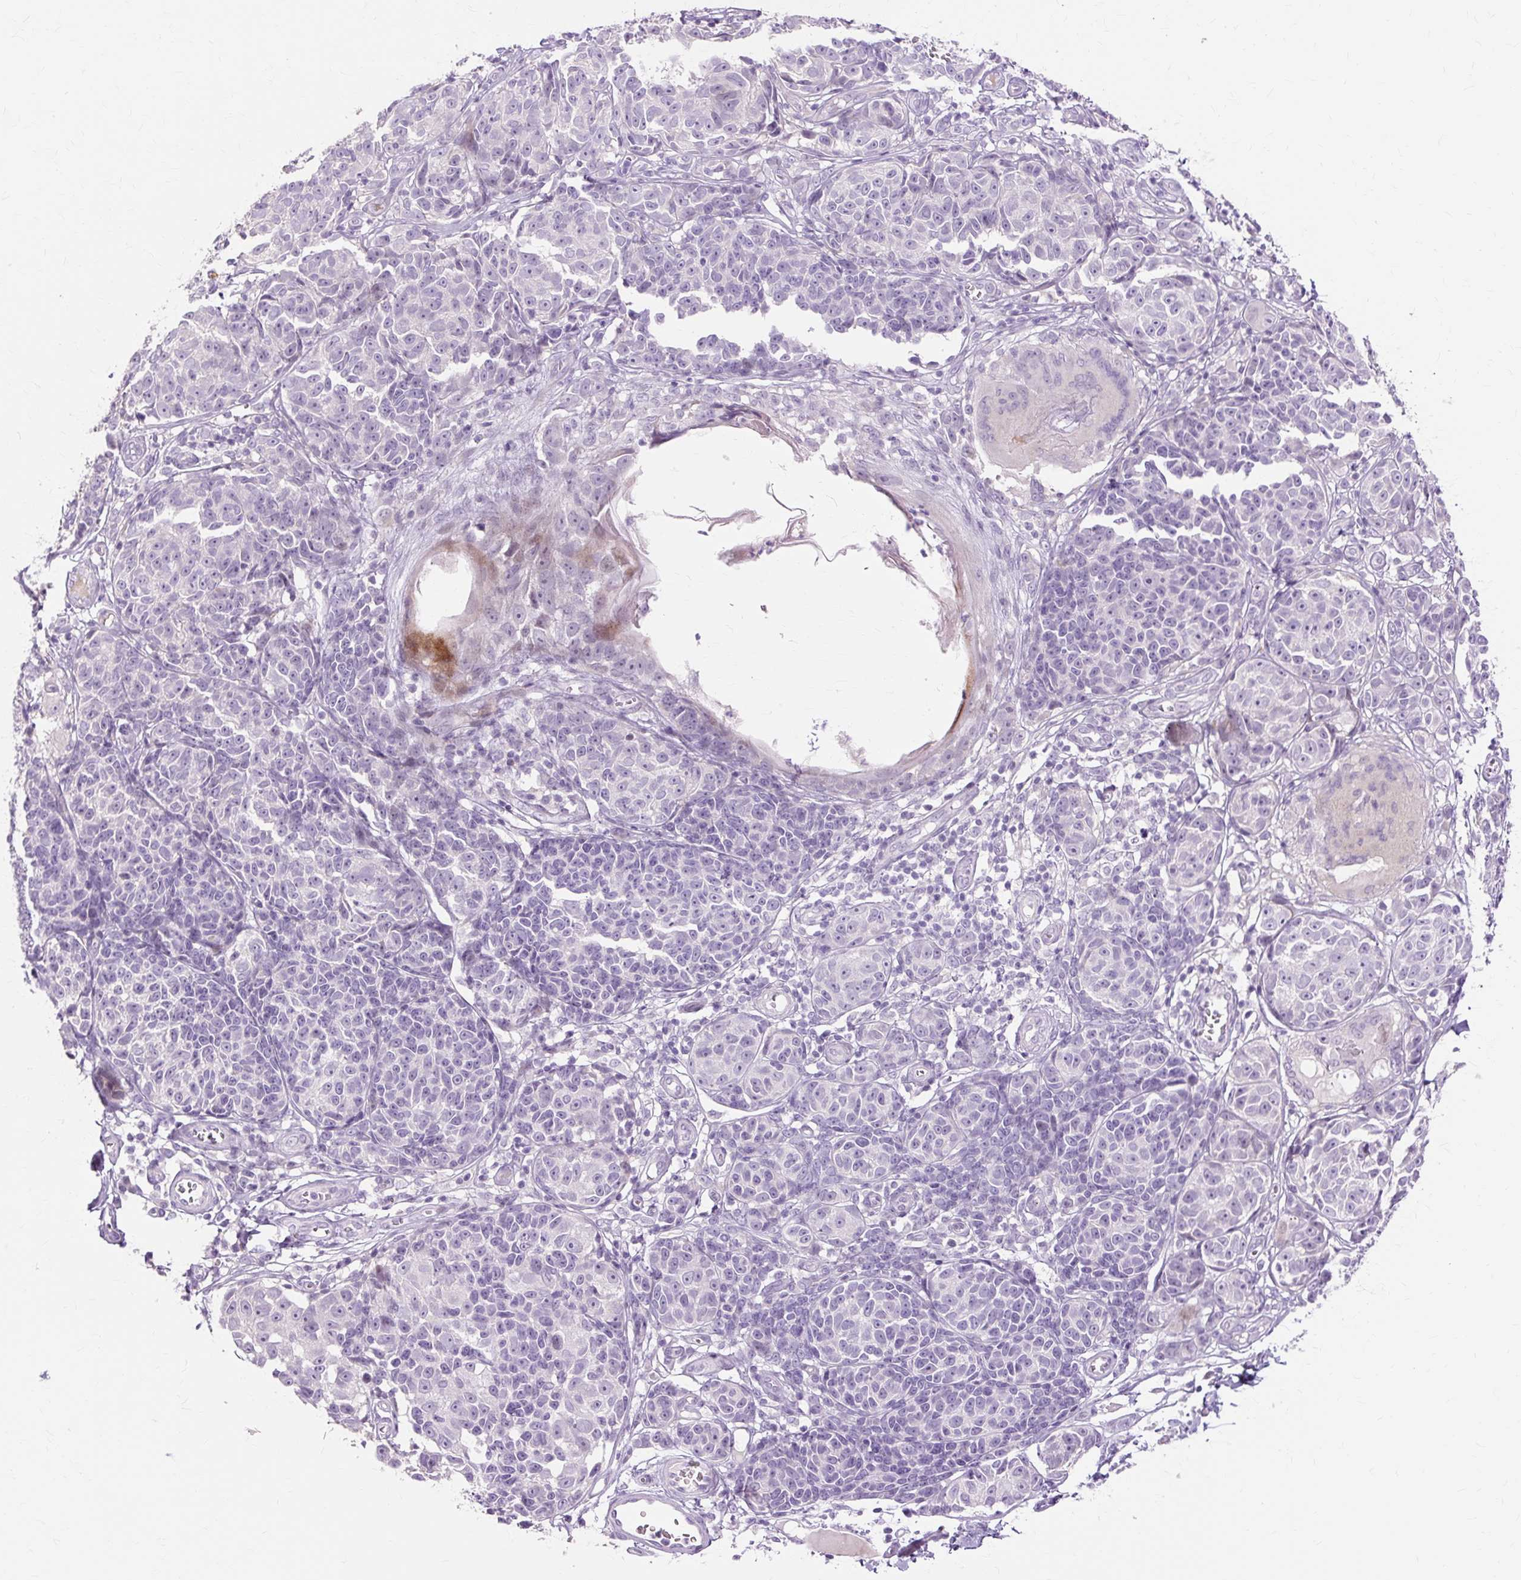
{"staining": {"intensity": "negative", "quantity": "none", "location": "none"}, "tissue": "melanoma", "cell_type": "Tumor cells", "image_type": "cancer", "snomed": [{"axis": "morphology", "description": "Malignant melanoma, NOS"}, {"axis": "topography", "description": "Skin"}], "caption": "Tumor cells show no significant protein positivity in malignant melanoma.", "gene": "IRX2", "patient": {"sex": "male", "age": 73}}